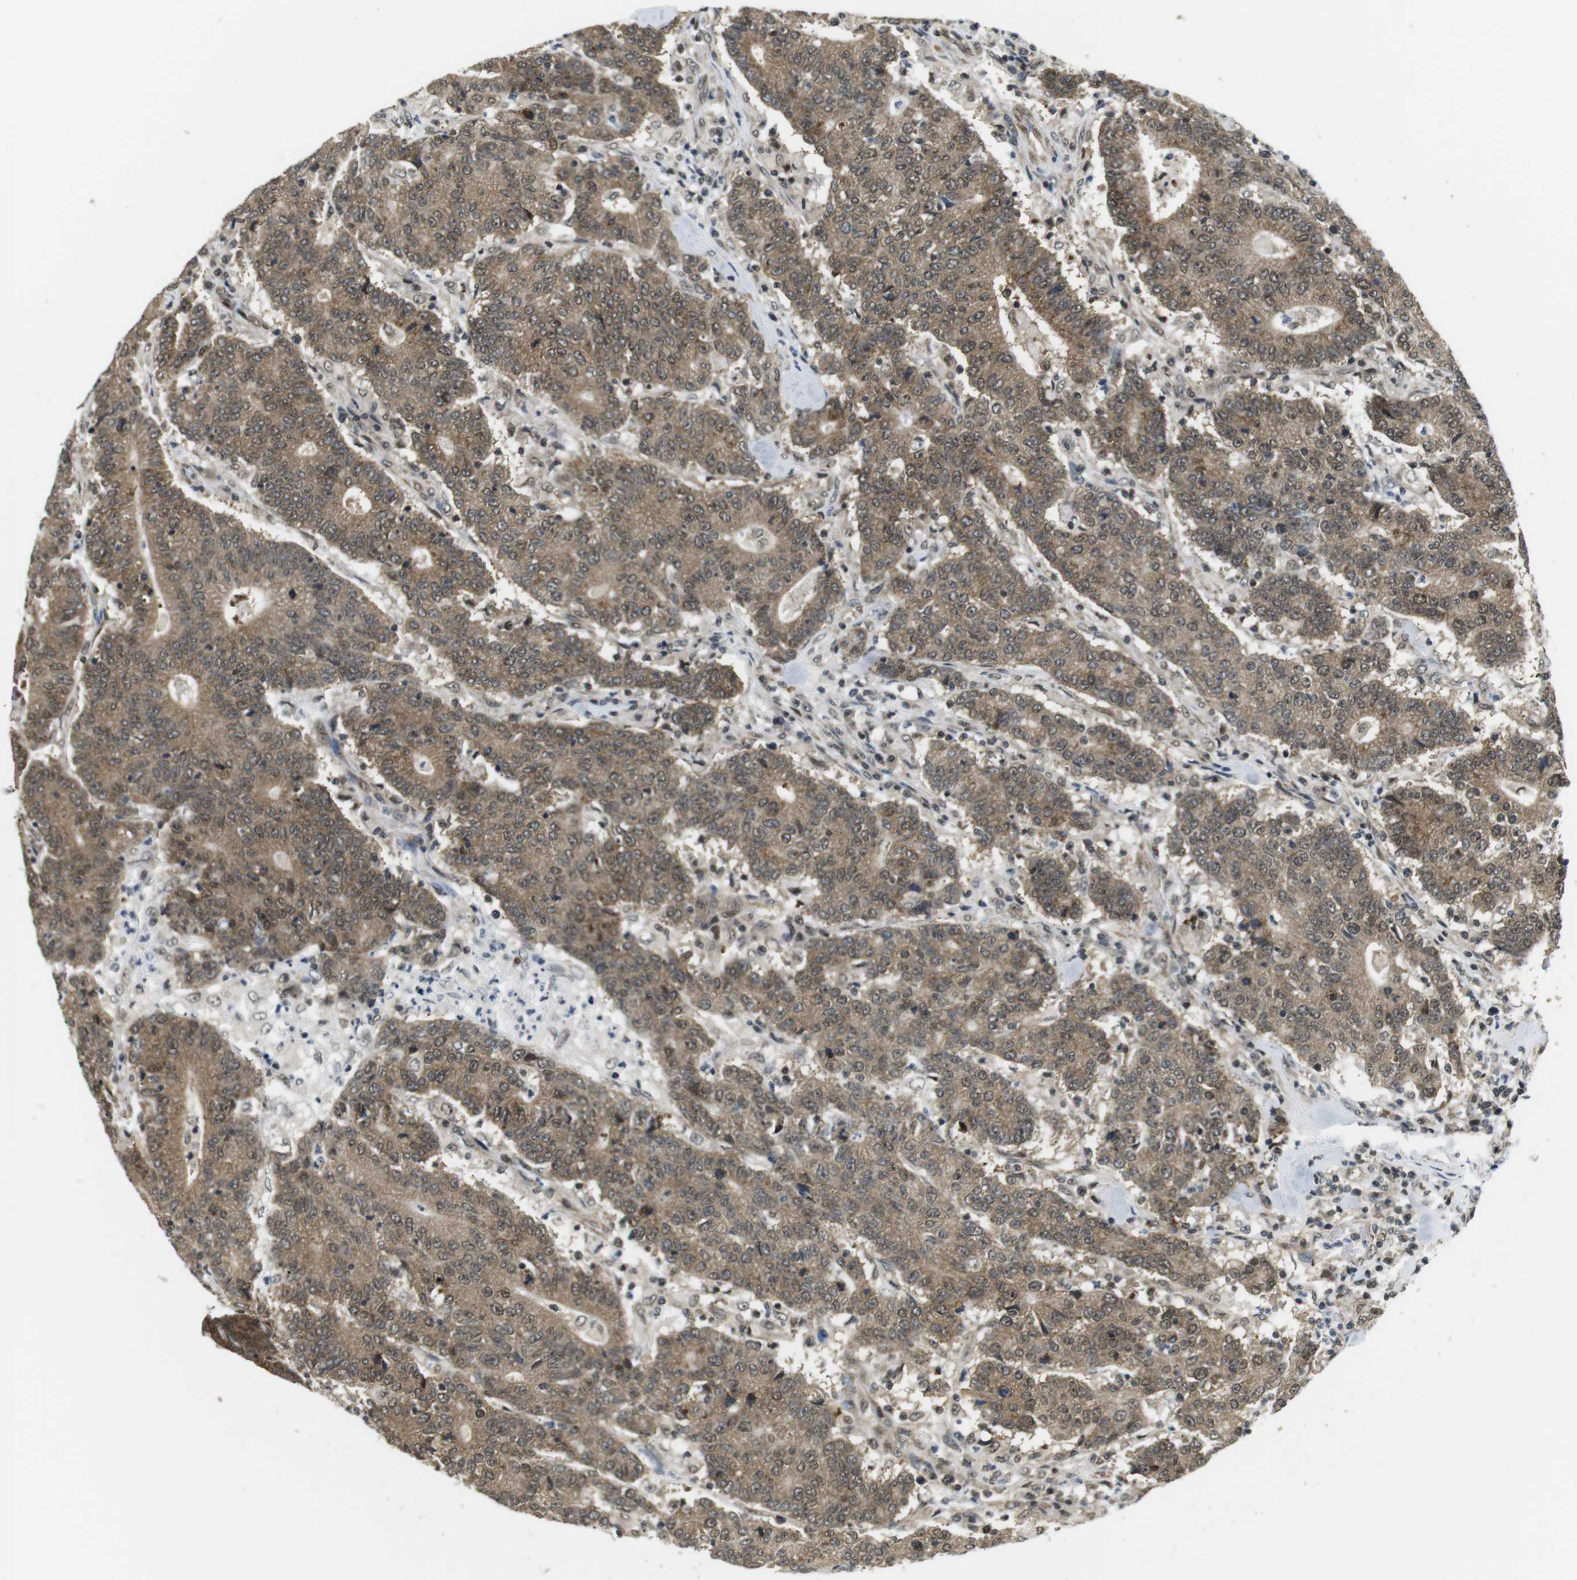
{"staining": {"intensity": "moderate", "quantity": ">75%", "location": "cytoplasmic/membranous,nuclear"}, "tissue": "colorectal cancer", "cell_type": "Tumor cells", "image_type": "cancer", "snomed": [{"axis": "morphology", "description": "Normal tissue, NOS"}, {"axis": "morphology", "description": "Adenocarcinoma, NOS"}, {"axis": "topography", "description": "Colon"}], "caption": "Moderate cytoplasmic/membranous and nuclear expression for a protein is identified in approximately >75% of tumor cells of colorectal cancer (adenocarcinoma) using immunohistochemistry (IHC).", "gene": "CSNK2B", "patient": {"sex": "female", "age": 75}}